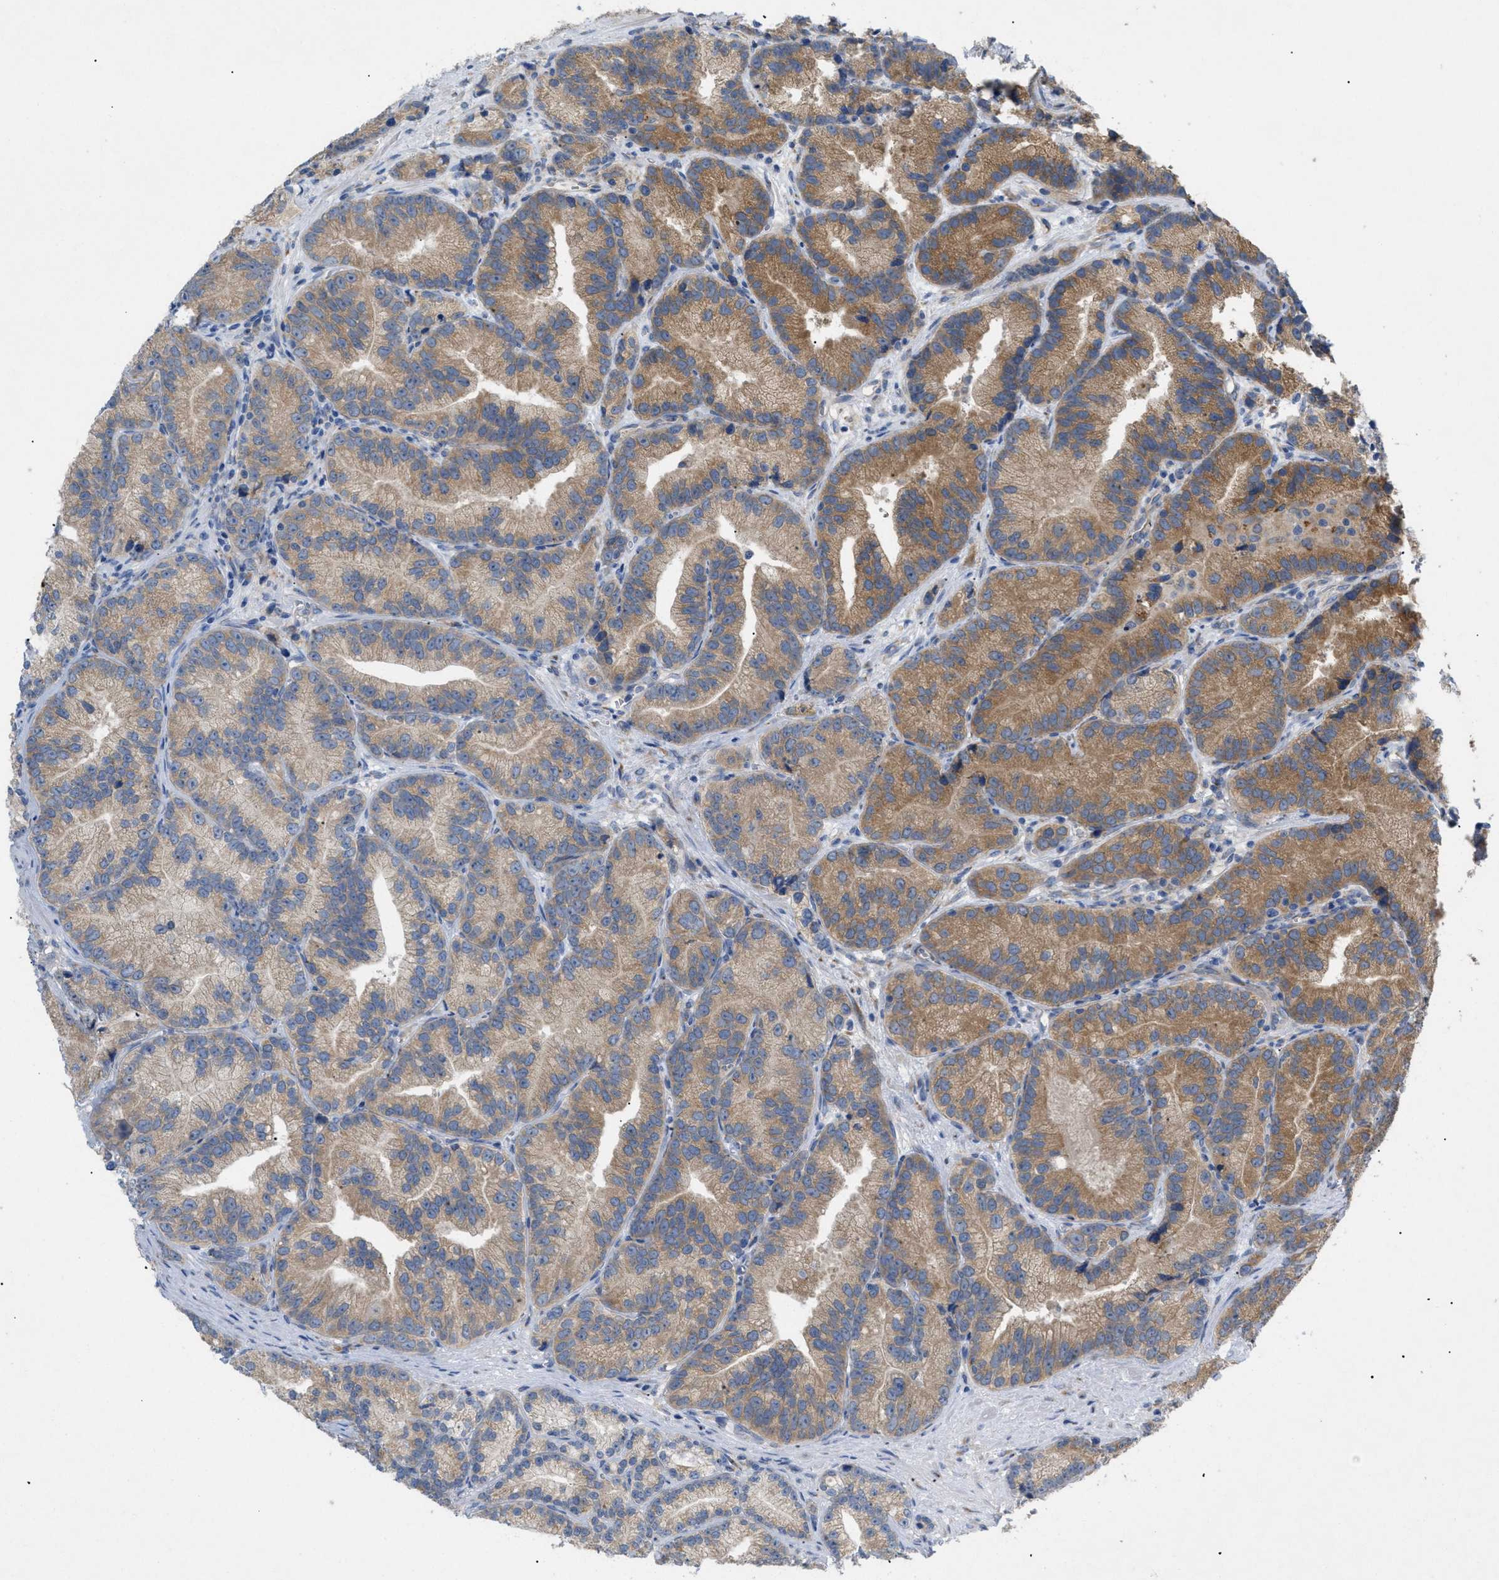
{"staining": {"intensity": "moderate", "quantity": ">75%", "location": "cytoplasmic/membranous"}, "tissue": "prostate cancer", "cell_type": "Tumor cells", "image_type": "cancer", "snomed": [{"axis": "morphology", "description": "Adenocarcinoma, Low grade"}, {"axis": "topography", "description": "Prostate"}], "caption": "Moderate cytoplasmic/membranous protein expression is present in approximately >75% of tumor cells in prostate low-grade adenocarcinoma.", "gene": "SLC50A1", "patient": {"sex": "male", "age": 89}}